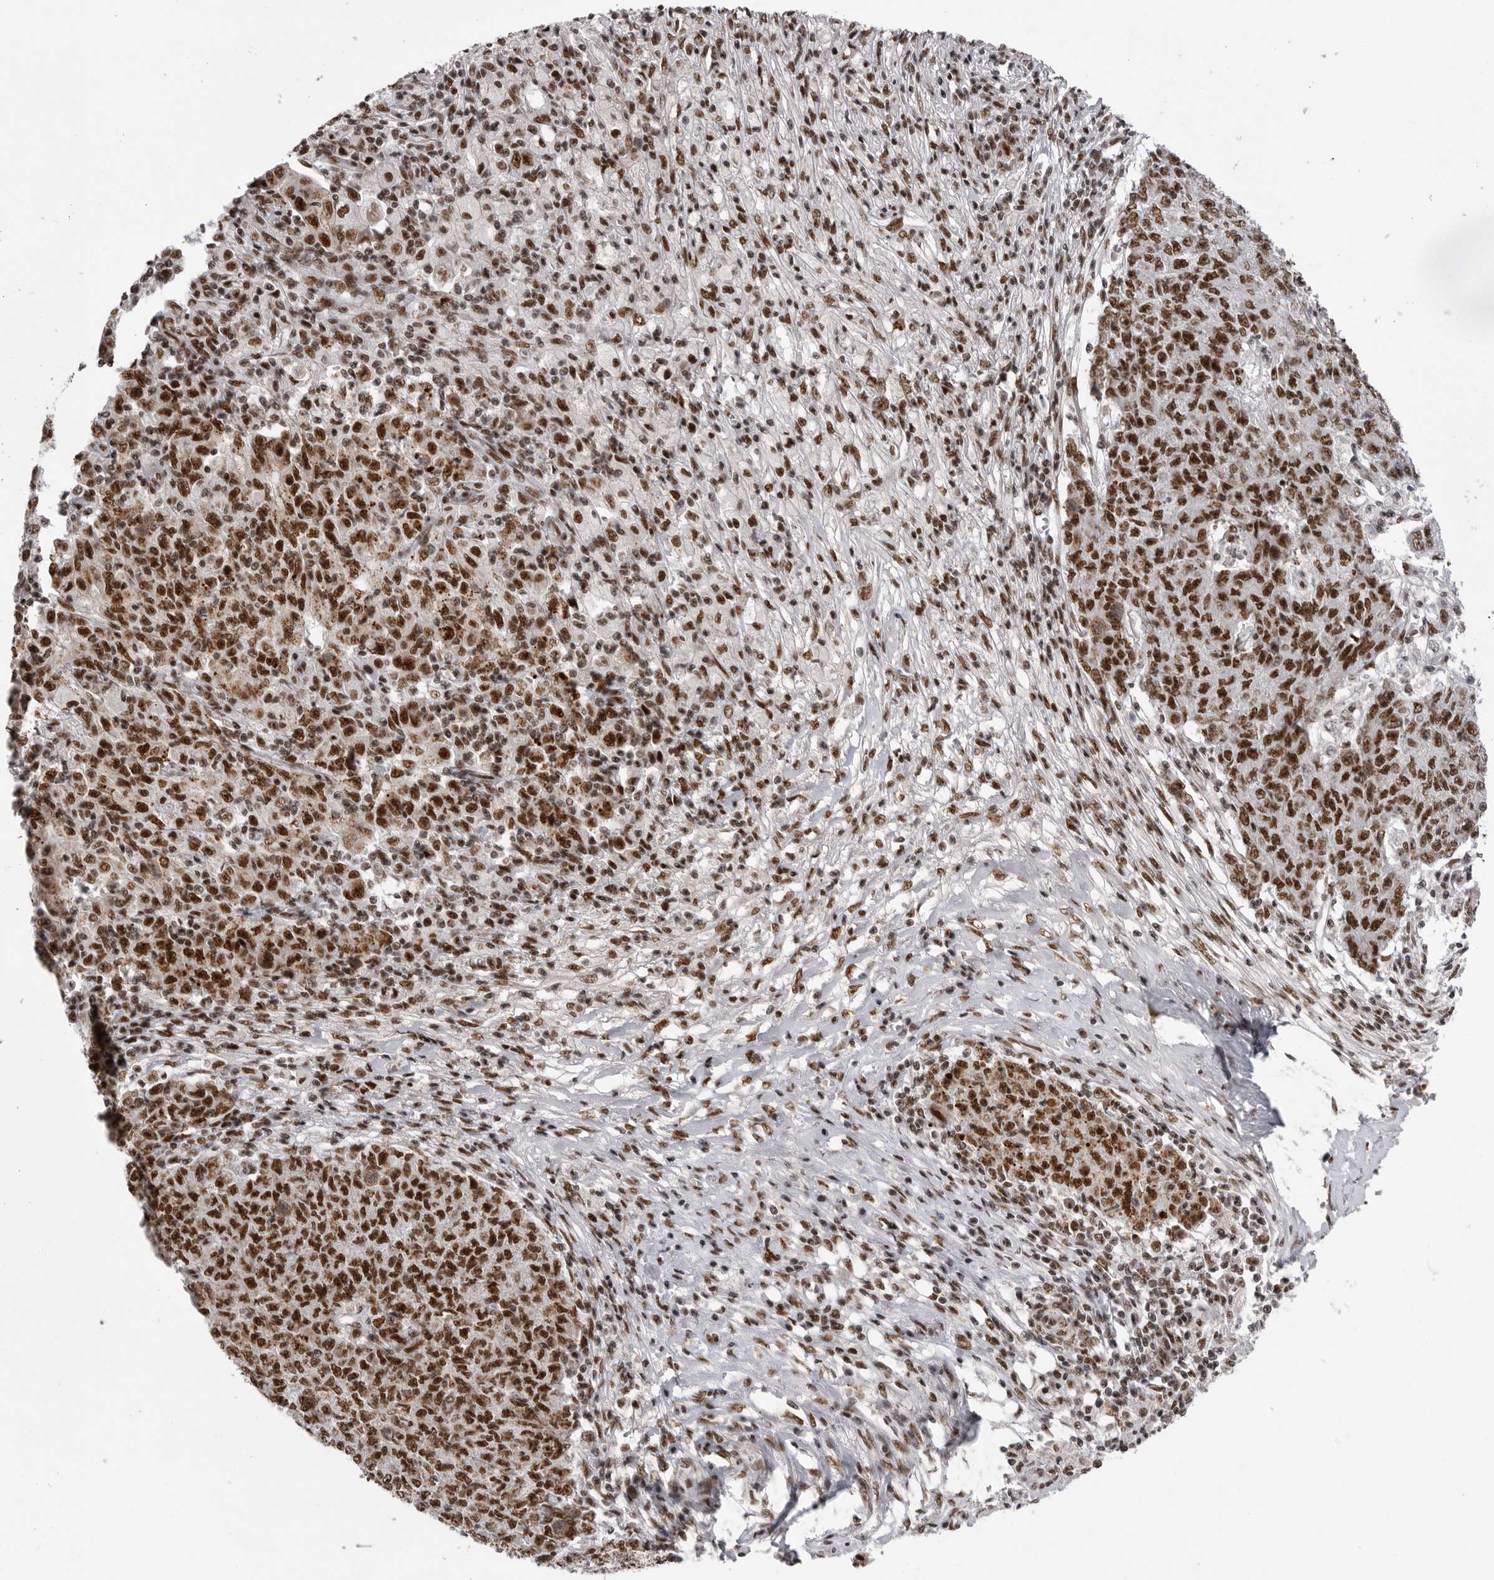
{"staining": {"intensity": "strong", "quantity": ">75%", "location": "nuclear"}, "tissue": "ovarian cancer", "cell_type": "Tumor cells", "image_type": "cancer", "snomed": [{"axis": "morphology", "description": "Carcinoma, endometroid"}, {"axis": "topography", "description": "Ovary"}], "caption": "The immunohistochemical stain labels strong nuclear expression in tumor cells of endometroid carcinoma (ovarian) tissue. Using DAB (3,3'-diaminobenzidine) (brown) and hematoxylin (blue) stains, captured at high magnification using brightfield microscopy.", "gene": "PPP1R8", "patient": {"sex": "female", "age": 42}}